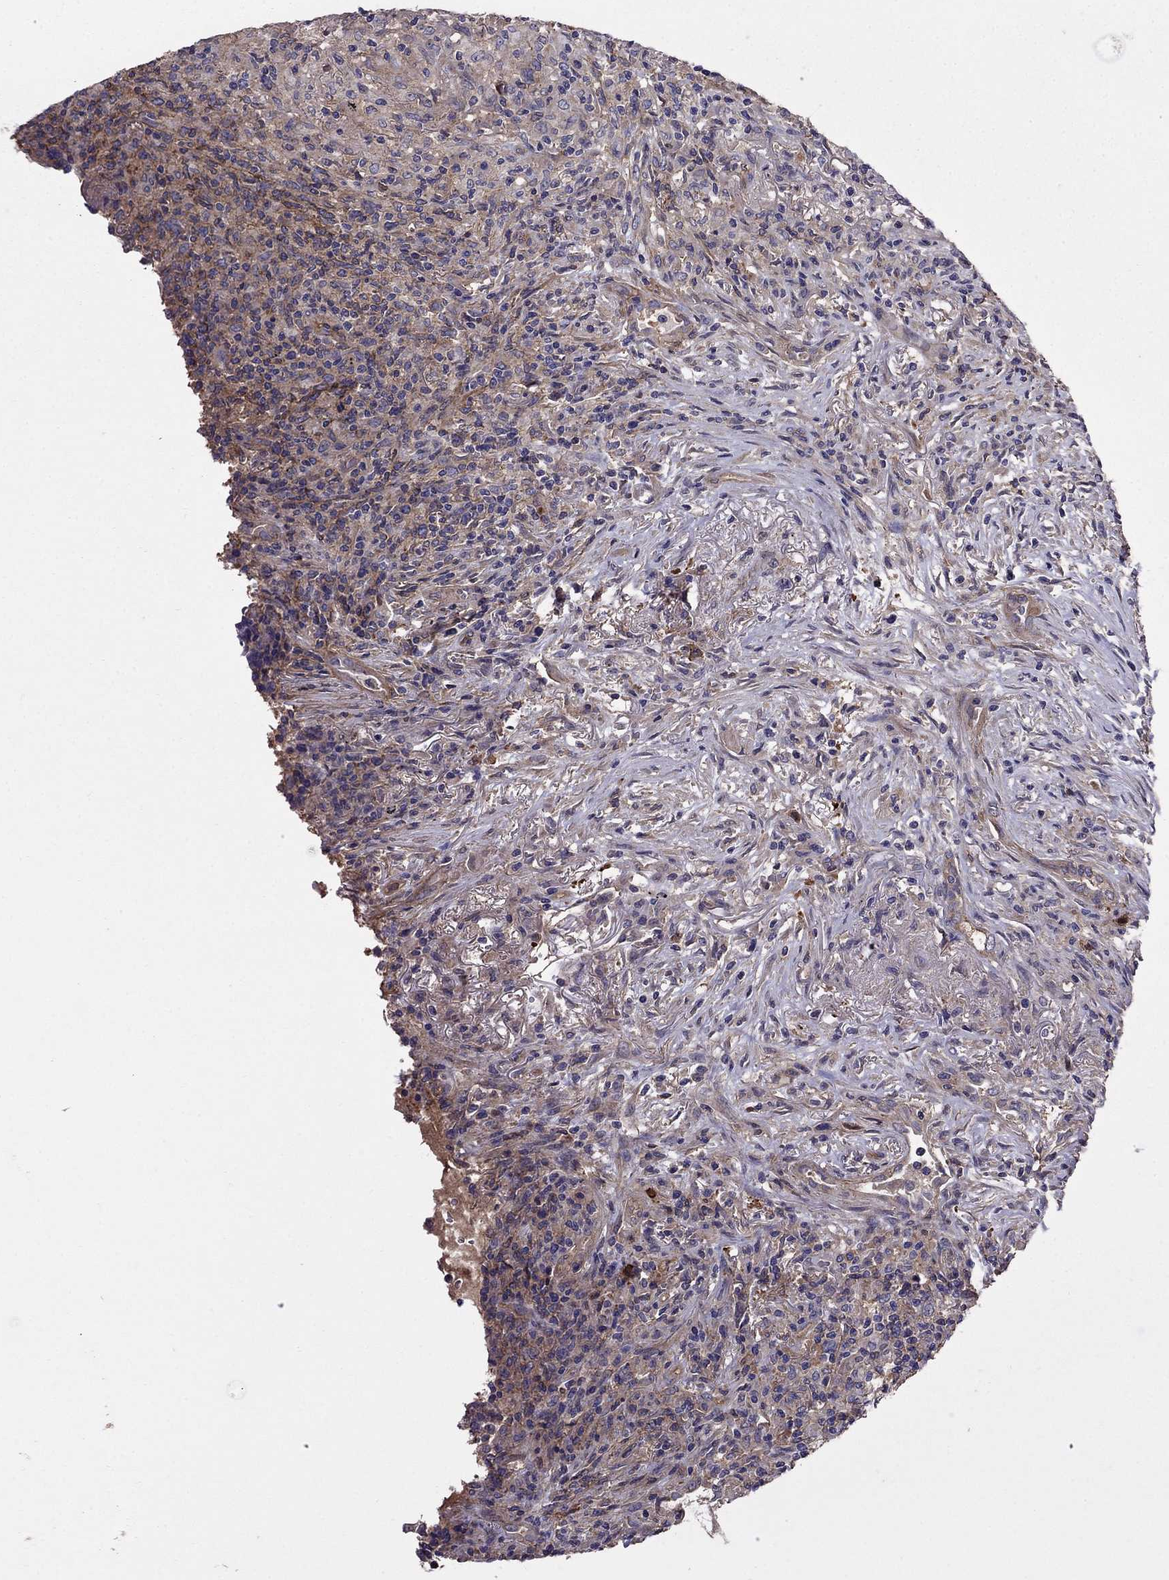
{"staining": {"intensity": "moderate", "quantity": "25%-75%", "location": "cytoplasmic/membranous"}, "tissue": "lymphoma", "cell_type": "Tumor cells", "image_type": "cancer", "snomed": [{"axis": "morphology", "description": "Malignant lymphoma, non-Hodgkin's type, High grade"}, {"axis": "topography", "description": "Lung"}], "caption": "High-grade malignant lymphoma, non-Hodgkin's type stained with a brown dye reveals moderate cytoplasmic/membranous positive staining in approximately 25%-75% of tumor cells.", "gene": "ITGB1", "patient": {"sex": "male", "age": 79}}